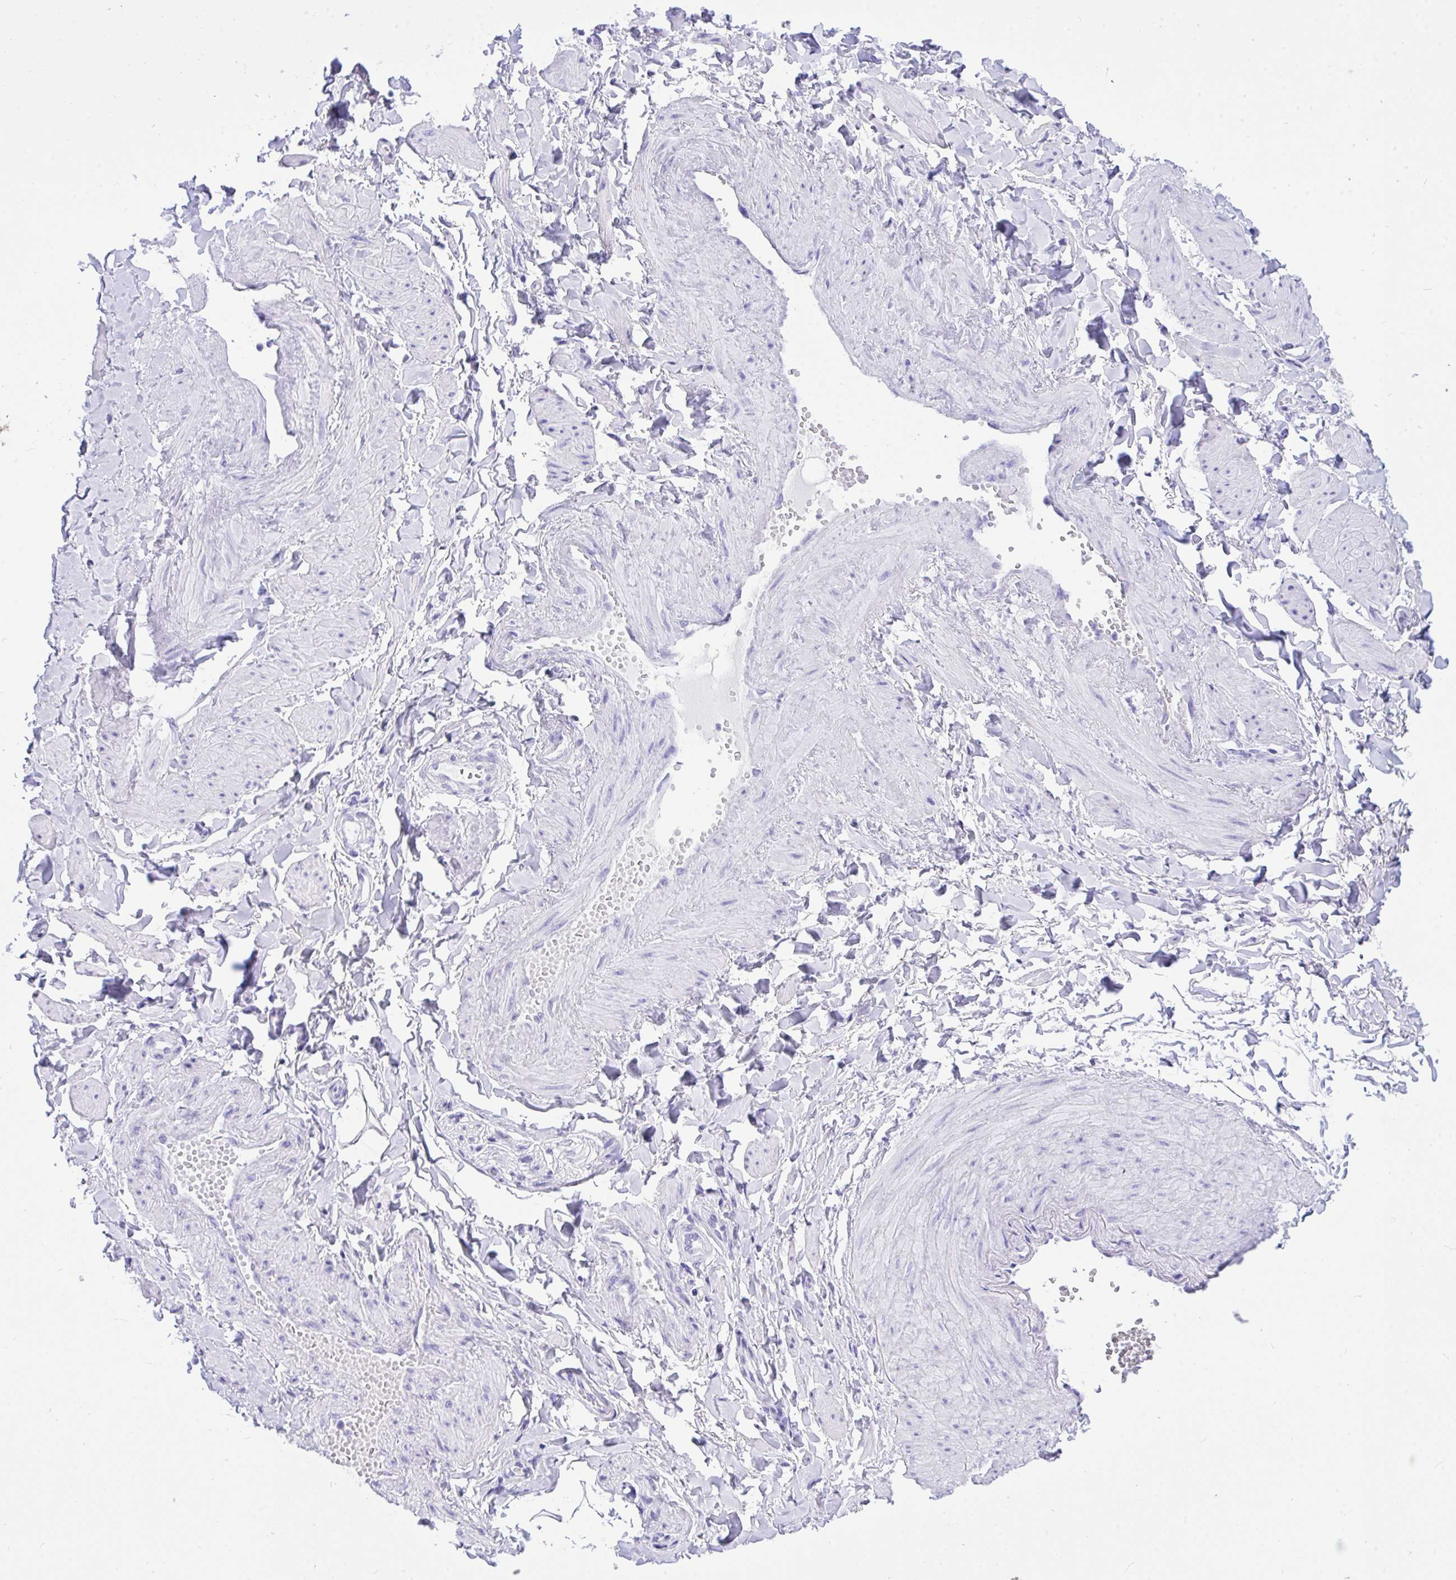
{"staining": {"intensity": "negative", "quantity": "none", "location": "none"}, "tissue": "adipose tissue", "cell_type": "Adipocytes", "image_type": "normal", "snomed": [{"axis": "morphology", "description": "Normal tissue, NOS"}, {"axis": "topography", "description": "Epididymis"}, {"axis": "topography", "description": "Peripheral nerve tissue"}], "caption": "The photomicrograph displays no staining of adipocytes in benign adipose tissue.", "gene": "TLN2", "patient": {"sex": "male", "age": 32}}